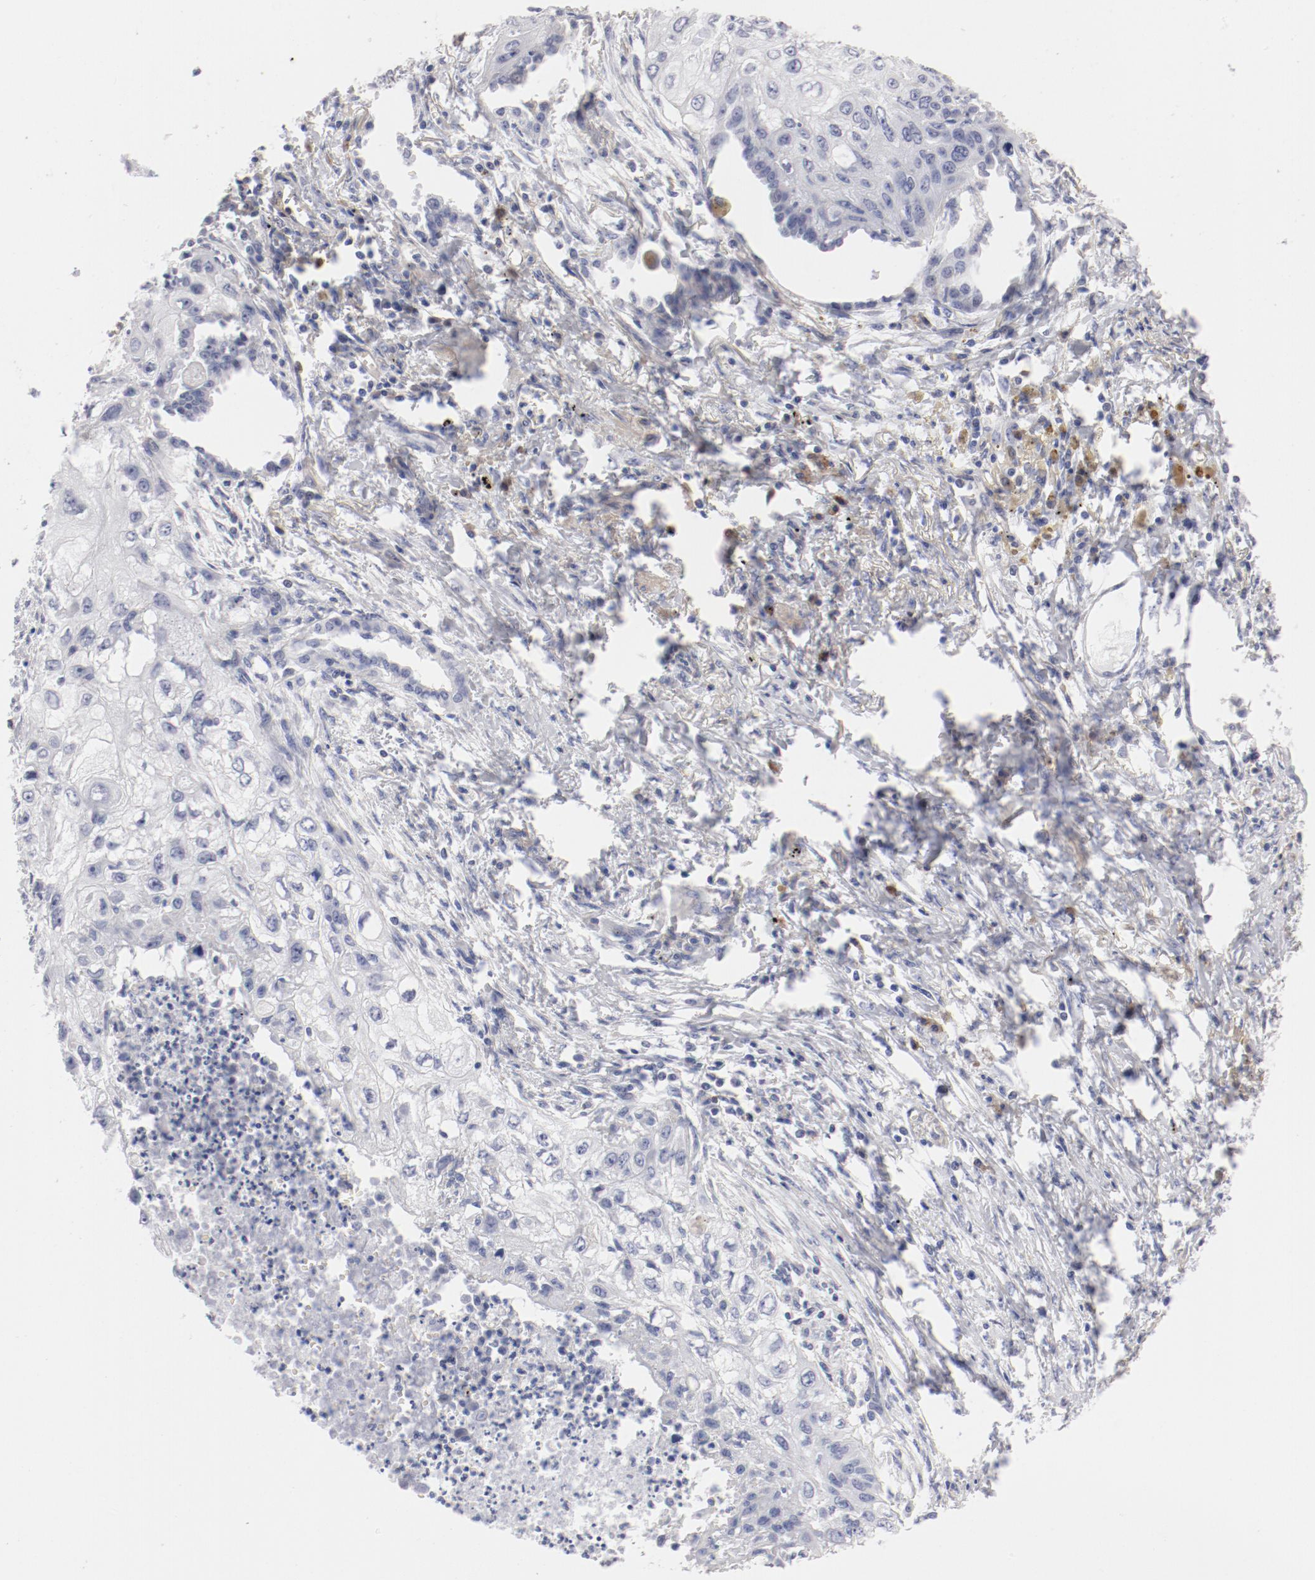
{"staining": {"intensity": "negative", "quantity": "none", "location": "none"}, "tissue": "lung cancer", "cell_type": "Tumor cells", "image_type": "cancer", "snomed": [{"axis": "morphology", "description": "Squamous cell carcinoma, NOS"}, {"axis": "topography", "description": "Lung"}], "caption": "High power microscopy histopathology image of an IHC micrograph of lung cancer (squamous cell carcinoma), revealing no significant staining in tumor cells.", "gene": "LAX1", "patient": {"sex": "male", "age": 71}}